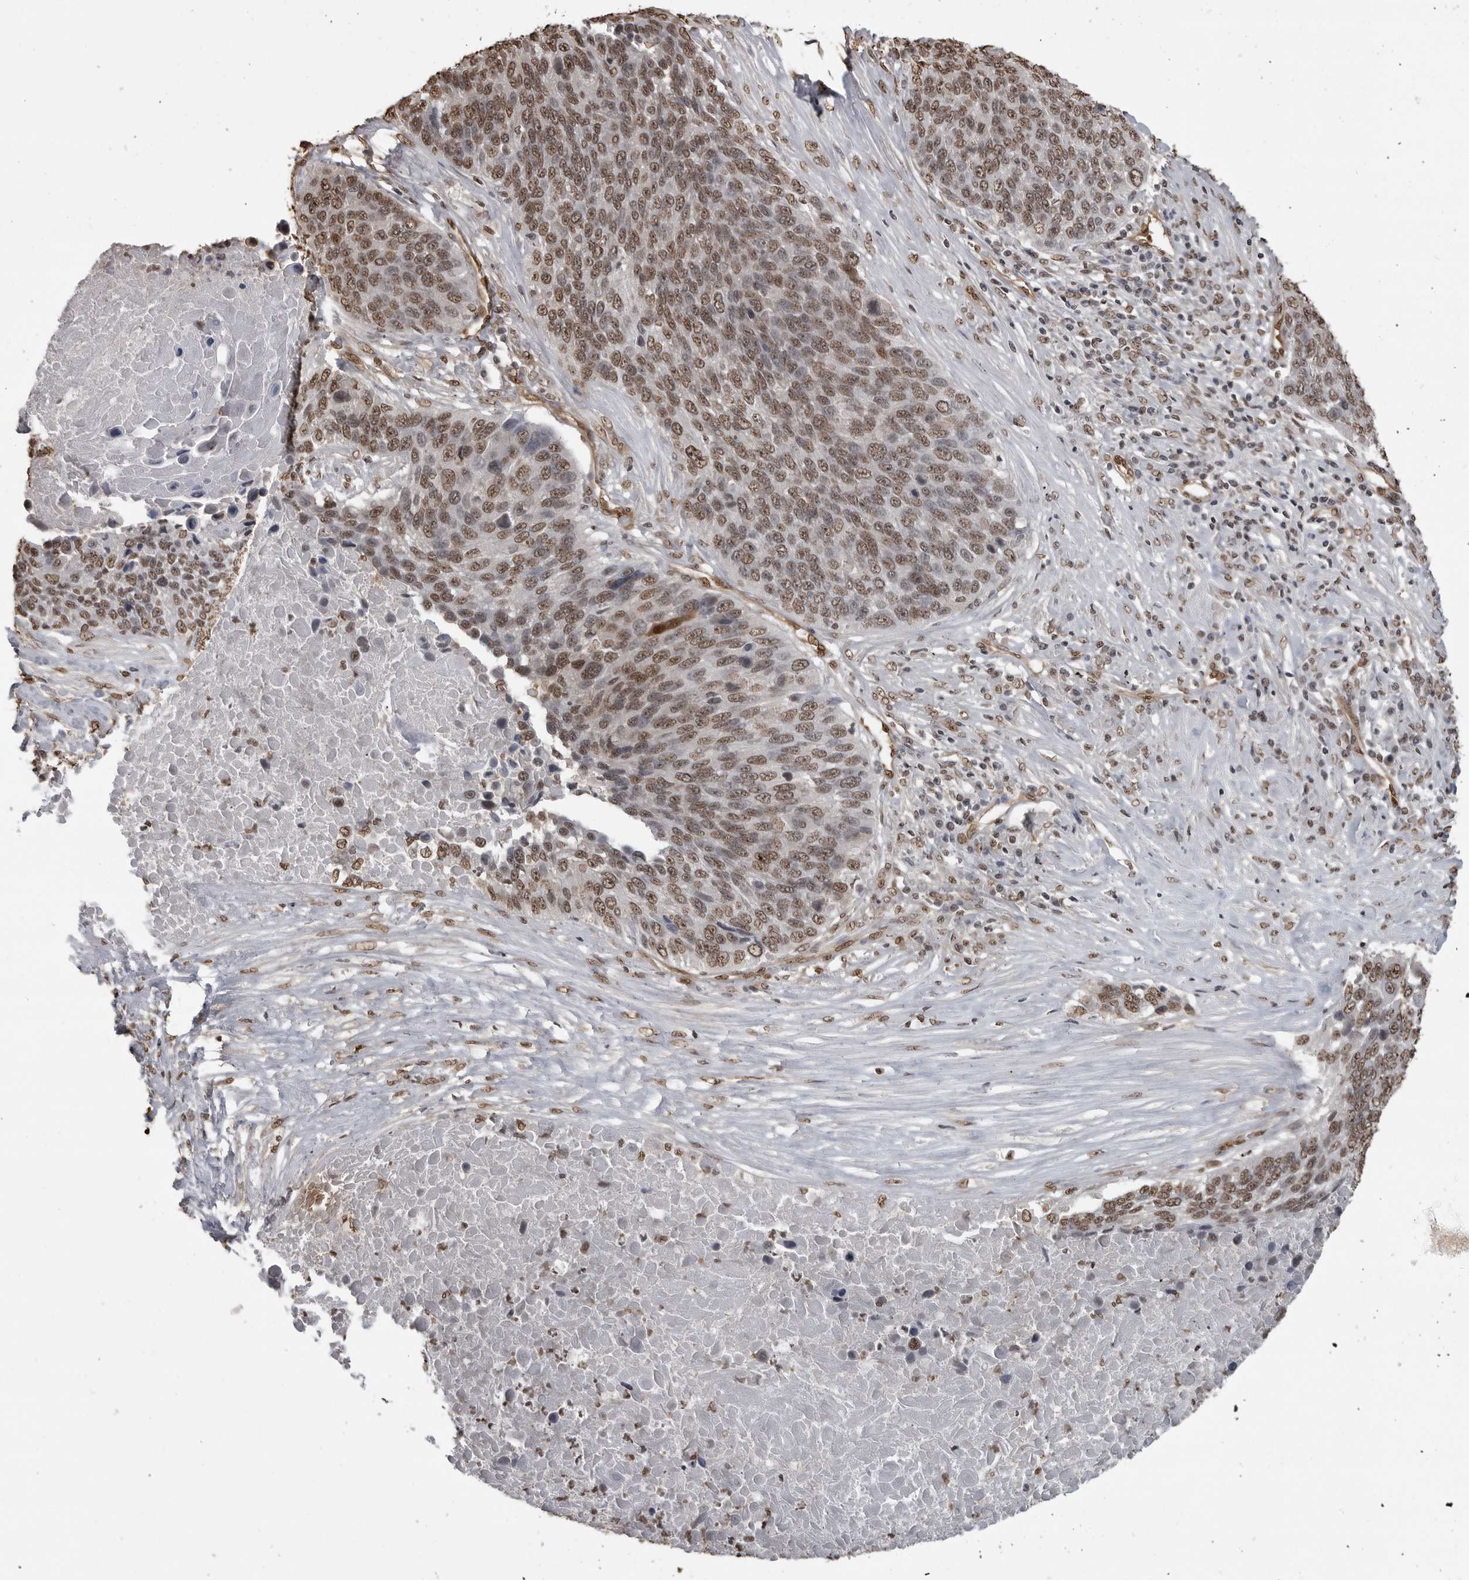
{"staining": {"intensity": "moderate", "quantity": ">75%", "location": "nuclear"}, "tissue": "lung cancer", "cell_type": "Tumor cells", "image_type": "cancer", "snomed": [{"axis": "morphology", "description": "Squamous cell carcinoma, NOS"}, {"axis": "topography", "description": "Lung"}], "caption": "Lung cancer stained with DAB immunohistochemistry reveals medium levels of moderate nuclear expression in approximately >75% of tumor cells.", "gene": "SMAD2", "patient": {"sex": "male", "age": 66}}